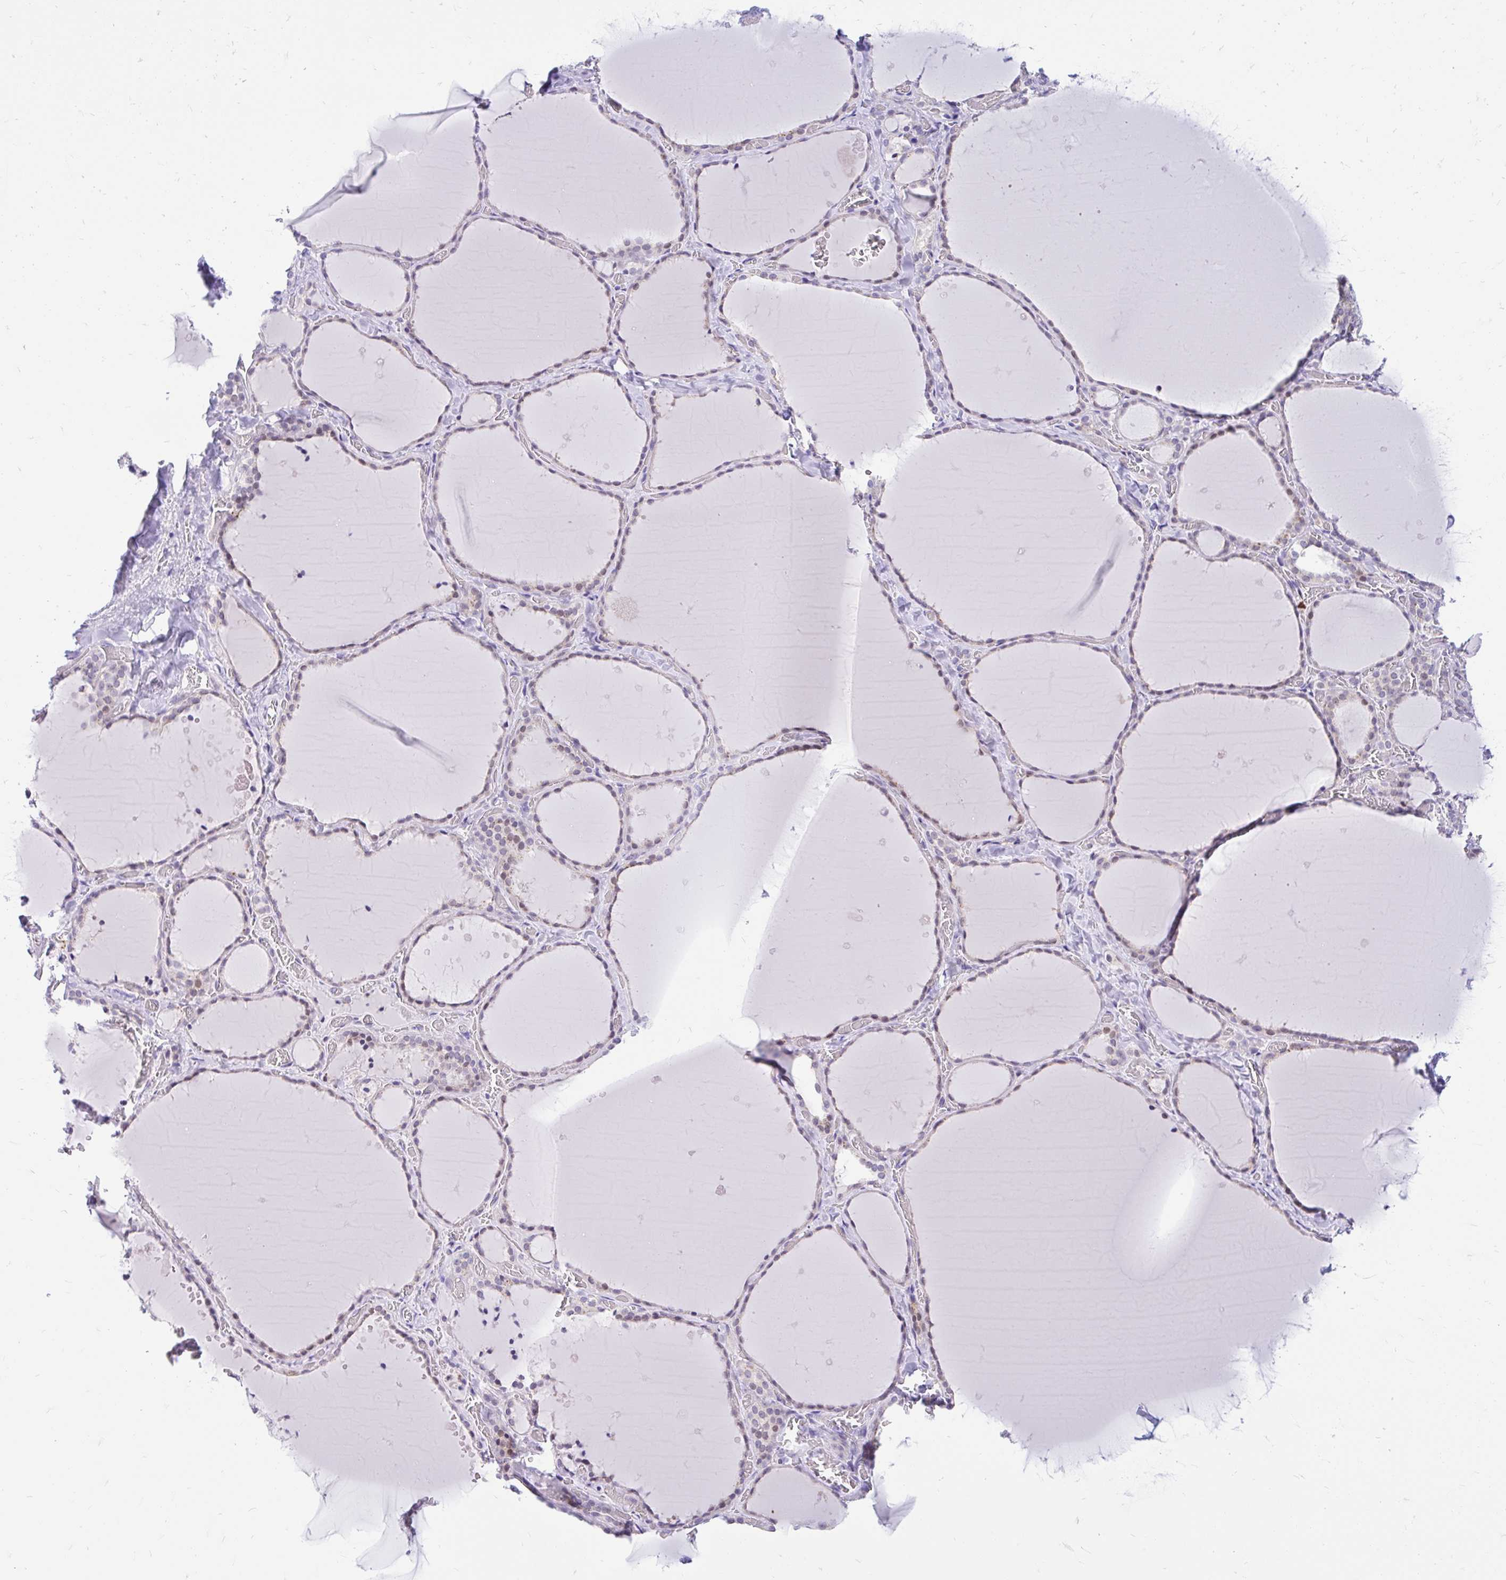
{"staining": {"intensity": "moderate", "quantity": "25%-75%", "location": "nuclear"}, "tissue": "thyroid gland", "cell_type": "Glandular cells", "image_type": "normal", "snomed": [{"axis": "morphology", "description": "Normal tissue, NOS"}, {"axis": "topography", "description": "Thyroid gland"}], "caption": "Protein analysis of unremarkable thyroid gland shows moderate nuclear expression in approximately 25%-75% of glandular cells.", "gene": "GLB1L2", "patient": {"sex": "female", "age": 36}}